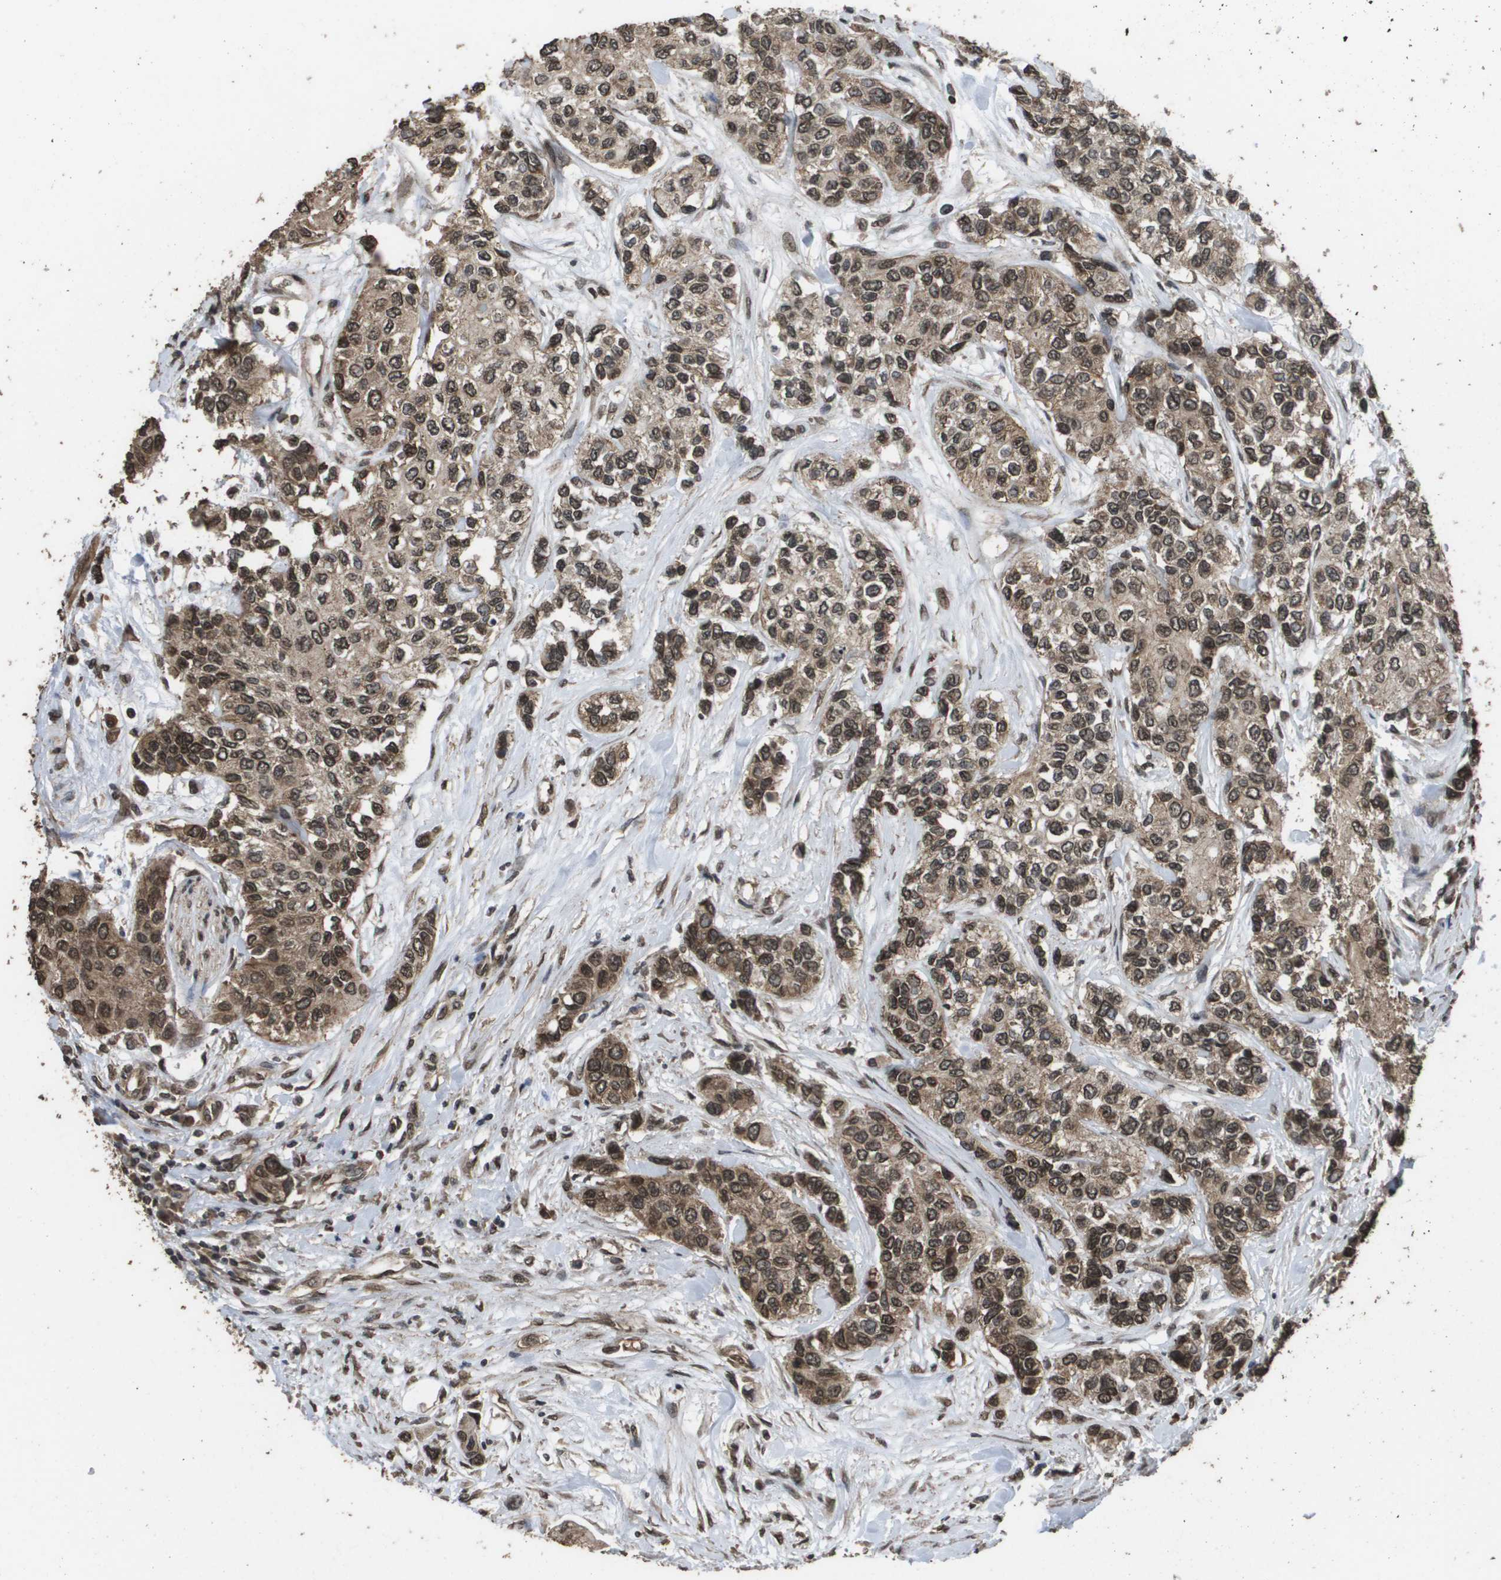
{"staining": {"intensity": "moderate", "quantity": ">75%", "location": "cytoplasmic/membranous,nuclear"}, "tissue": "urothelial cancer", "cell_type": "Tumor cells", "image_type": "cancer", "snomed": [{"axis": "morphology", "description": "Urothelial carcinoma, High grade"}, {"axis": "topography", "description": "Urinary bladder"}], "caption": "Urothelial carcinoma (high-grade) stained for a protein (brown) displays moderate cytoplasmic/membranous and nuclear positive positivity in approximately >75% of tumor cells.", "gene": "AXIN2", "patient": {"sex": "female", "age": 56}}